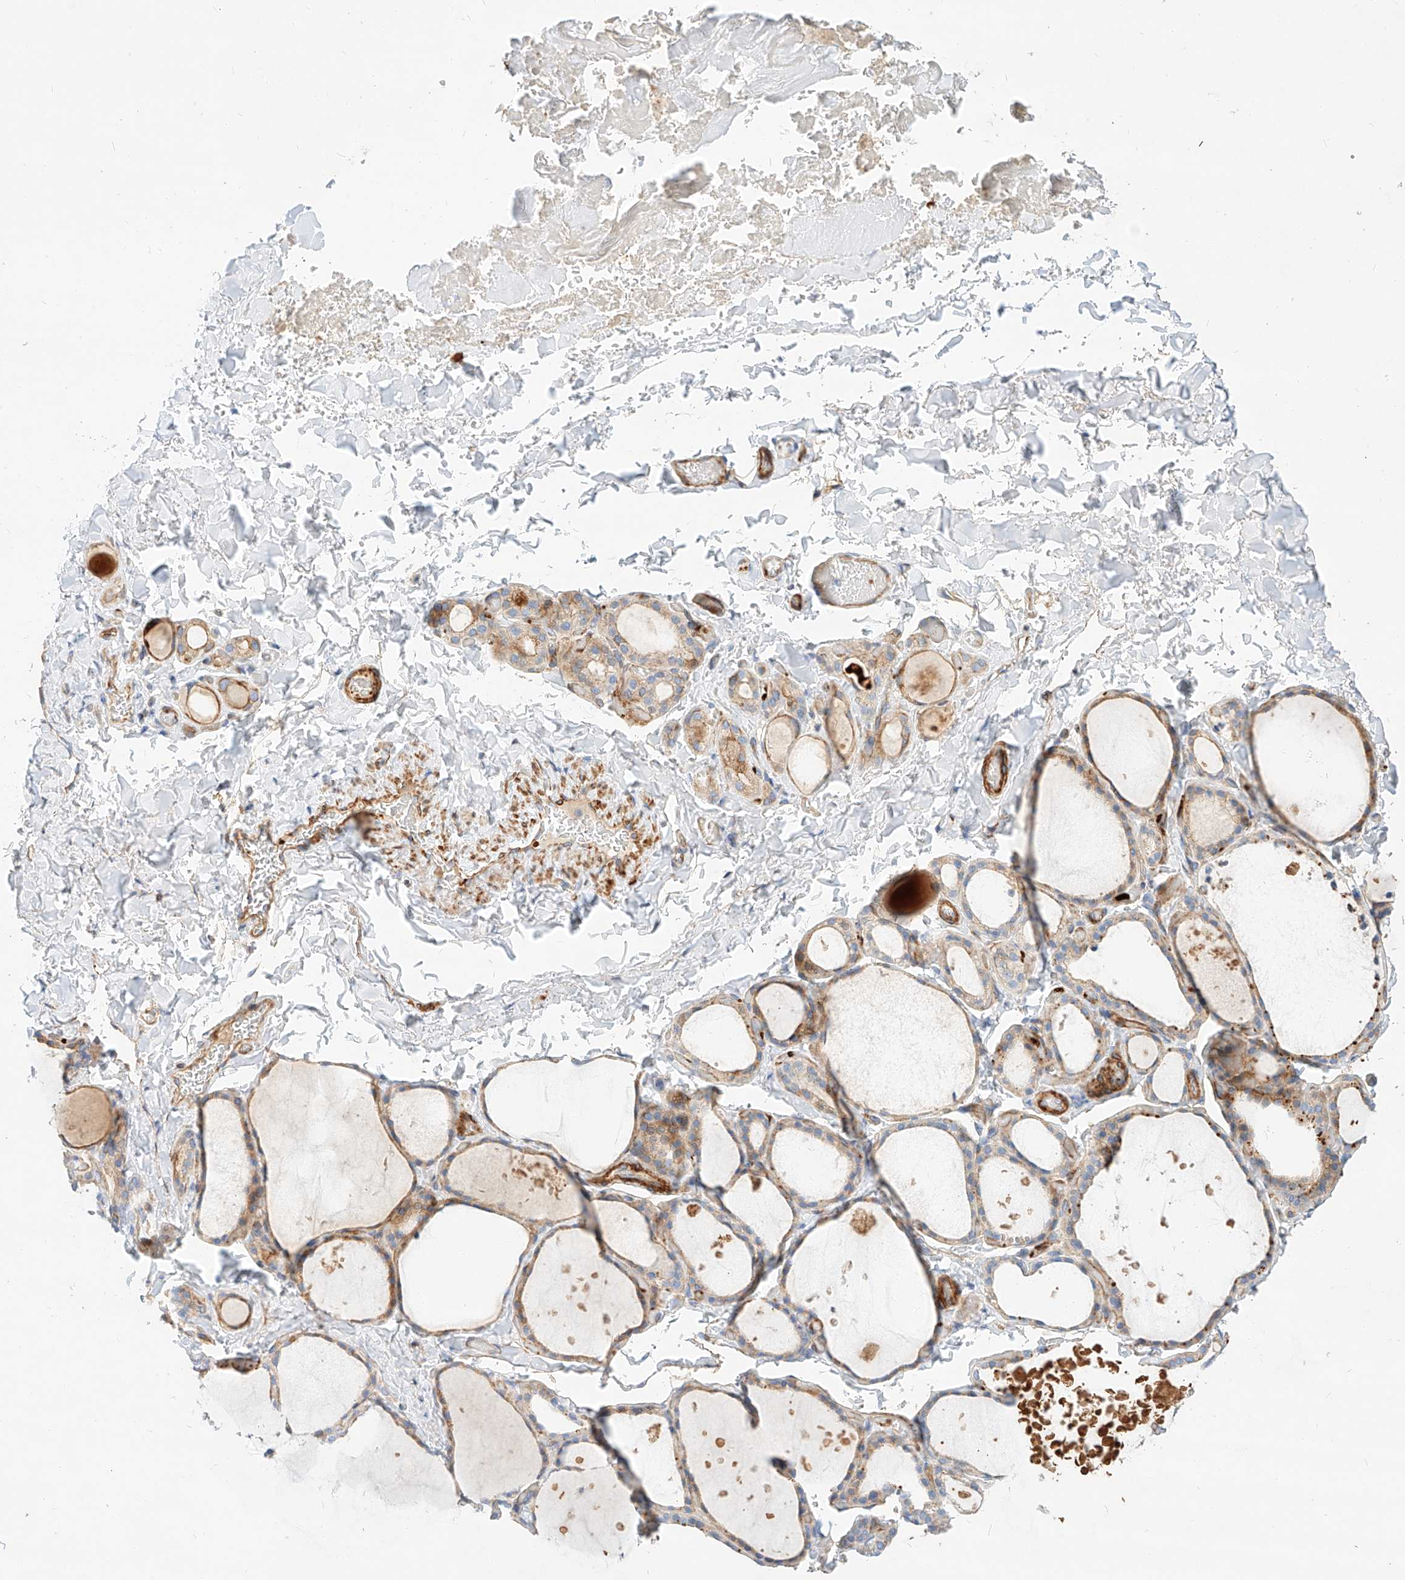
{"staining": {"intensity": "weak", "quantity": "<25%", "location": "cytoplasmic/membranous"}, "tissue": "thyroid gland", "cell_type": "Glandular cells", "image_type": "normal", "snomed": [{"axis": "morphology", "description": "Normal tissue, NOS"}, {"axis": "topography", "description": "Thyroid gland"}], "caption": "Immunohistochemistry (IHC) micrograph of unremarkable thyroid gland stained for a protein (brown), which demonstrates no expression in glandular cells.", "gene": "KCNH5", "patient": {"sex": "female", "age": 44}}